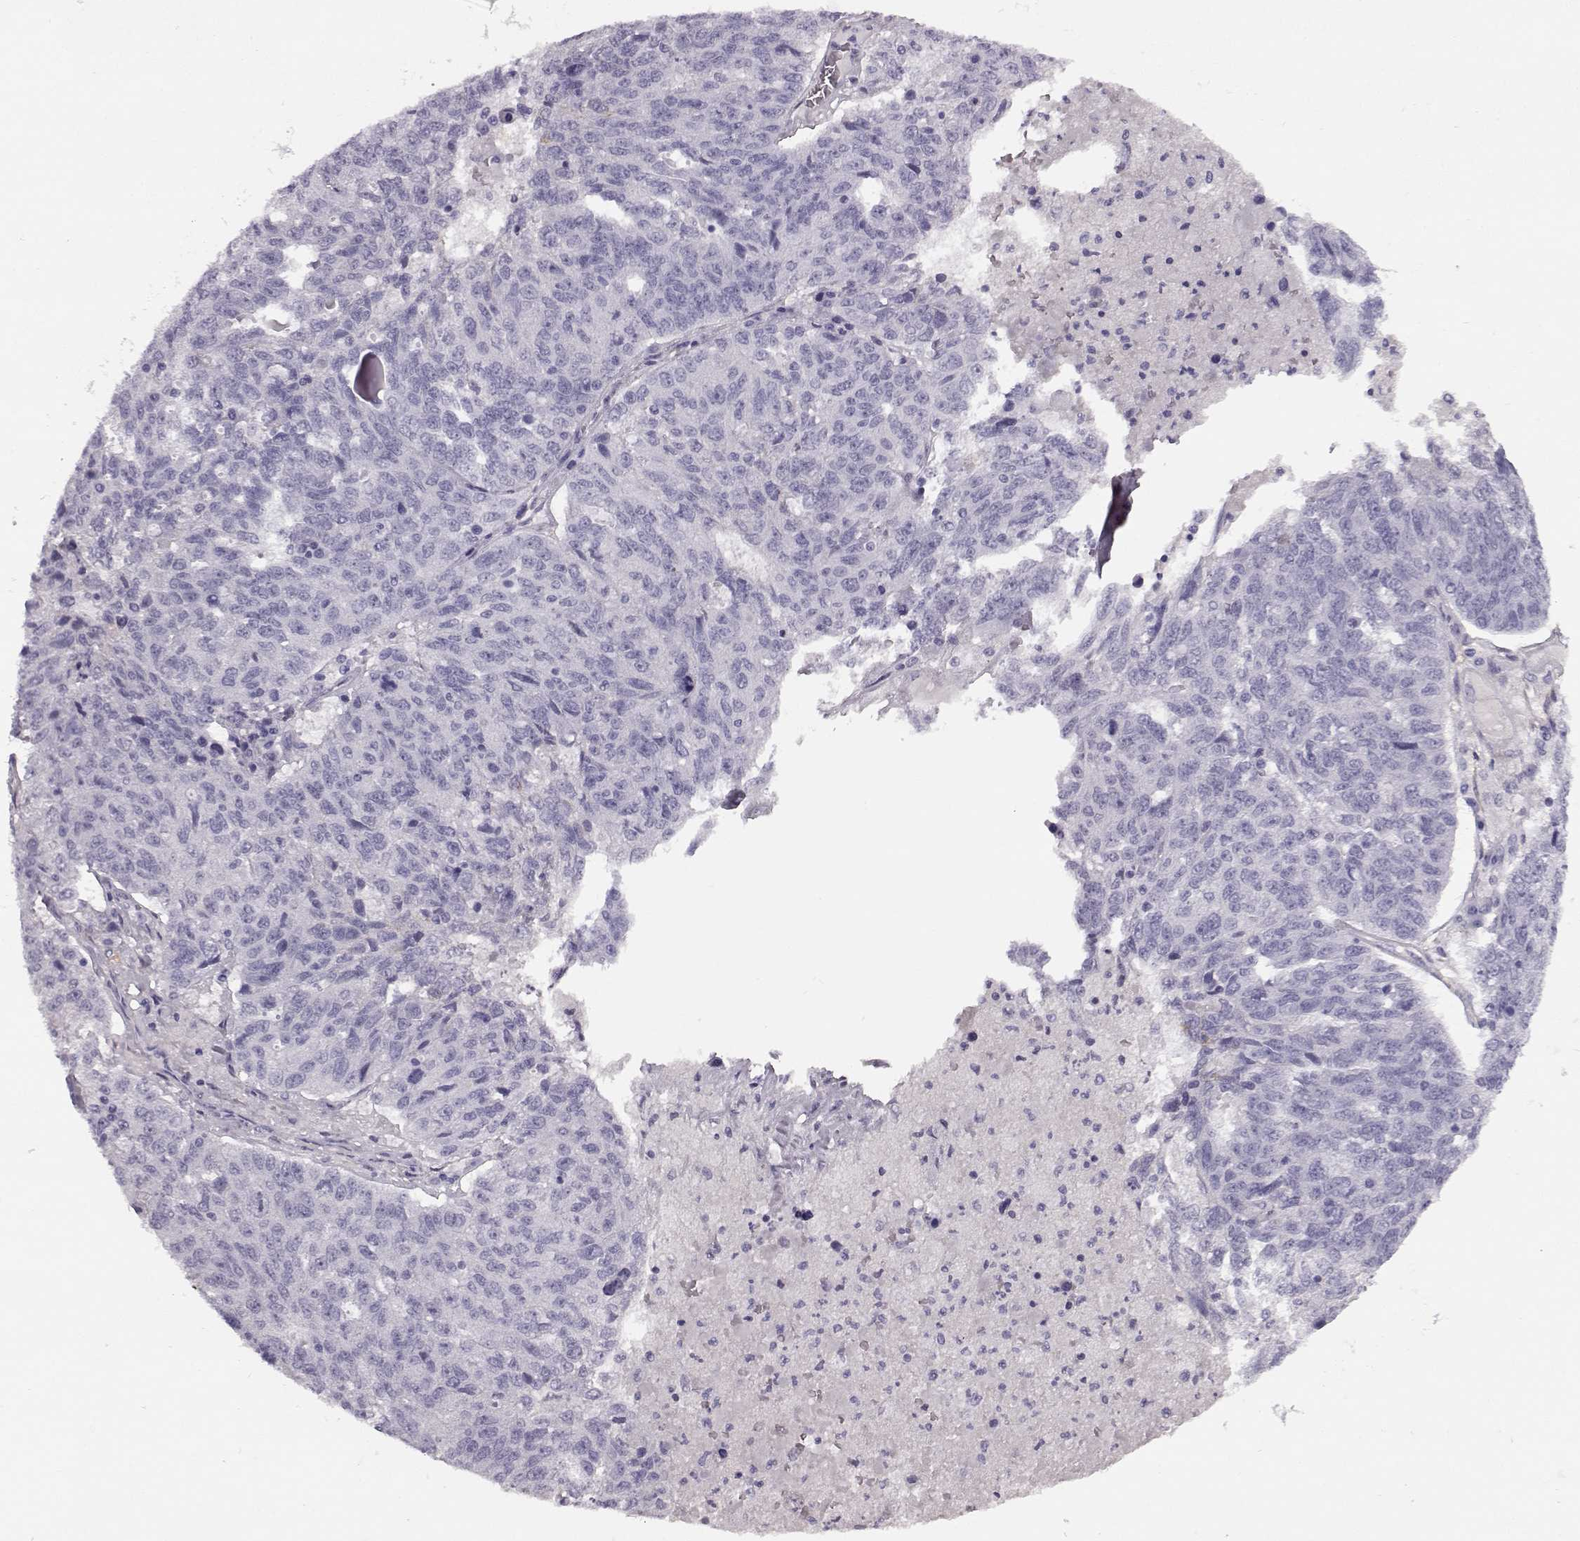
{"staining": {"intensity": "negative", "quantity": "none", "location": "none"}, "tissue": "ovarian cancer", "cell_type": "Tumor cells", "image_type": "cancer", "snomed": [{"axis": "morphology", "description": "Cystadenocarcinoma, serous, NOS"}, {"axis": "topography", "description": "Ovary"}], "caption": "Tumor cells show no significant protein expression in ovarian cancer.", "gene": "TRIM69", "patient": {"sex": "female", "age": 71}}